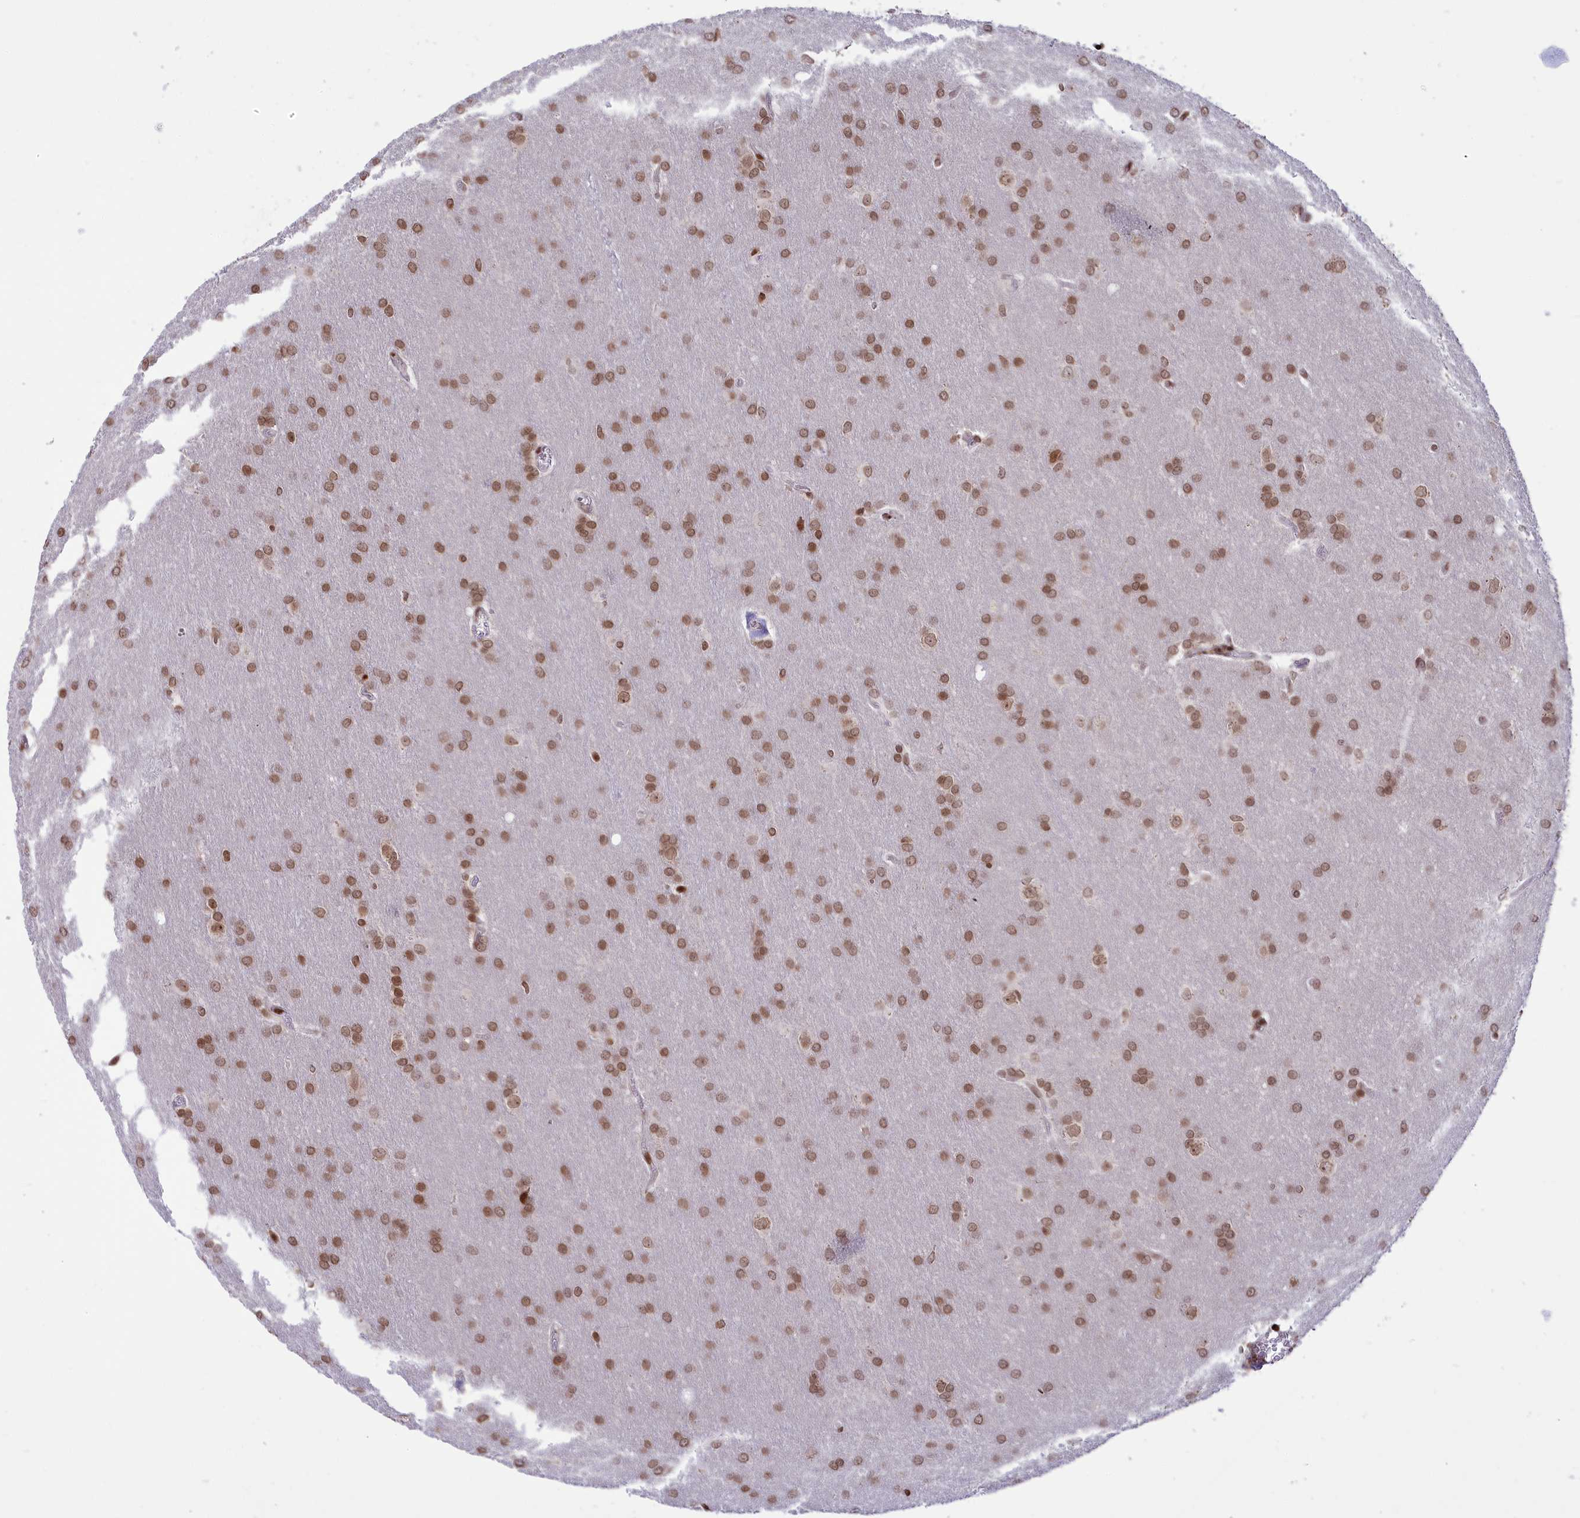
{"staining": {"intensity": "moderate", "quantity": ">75%", "location": "nuclear"}, "tissue": "glioma", "cell_type": "Tumor cells", "image_type": "cancer", "snomed": [{"axis": "morphology", "description": "Glioma, malignant, Low grade"}, {"axis": "topography", "description": "Brain"}], "caption": "Brown immunohistochemical staining in human low-grade glioma (malignant) shows moderate nuclear staining in approximately >75% of tumor cells.", "gene": "TET2", "patient": {"sex": "female", "age": 32}}